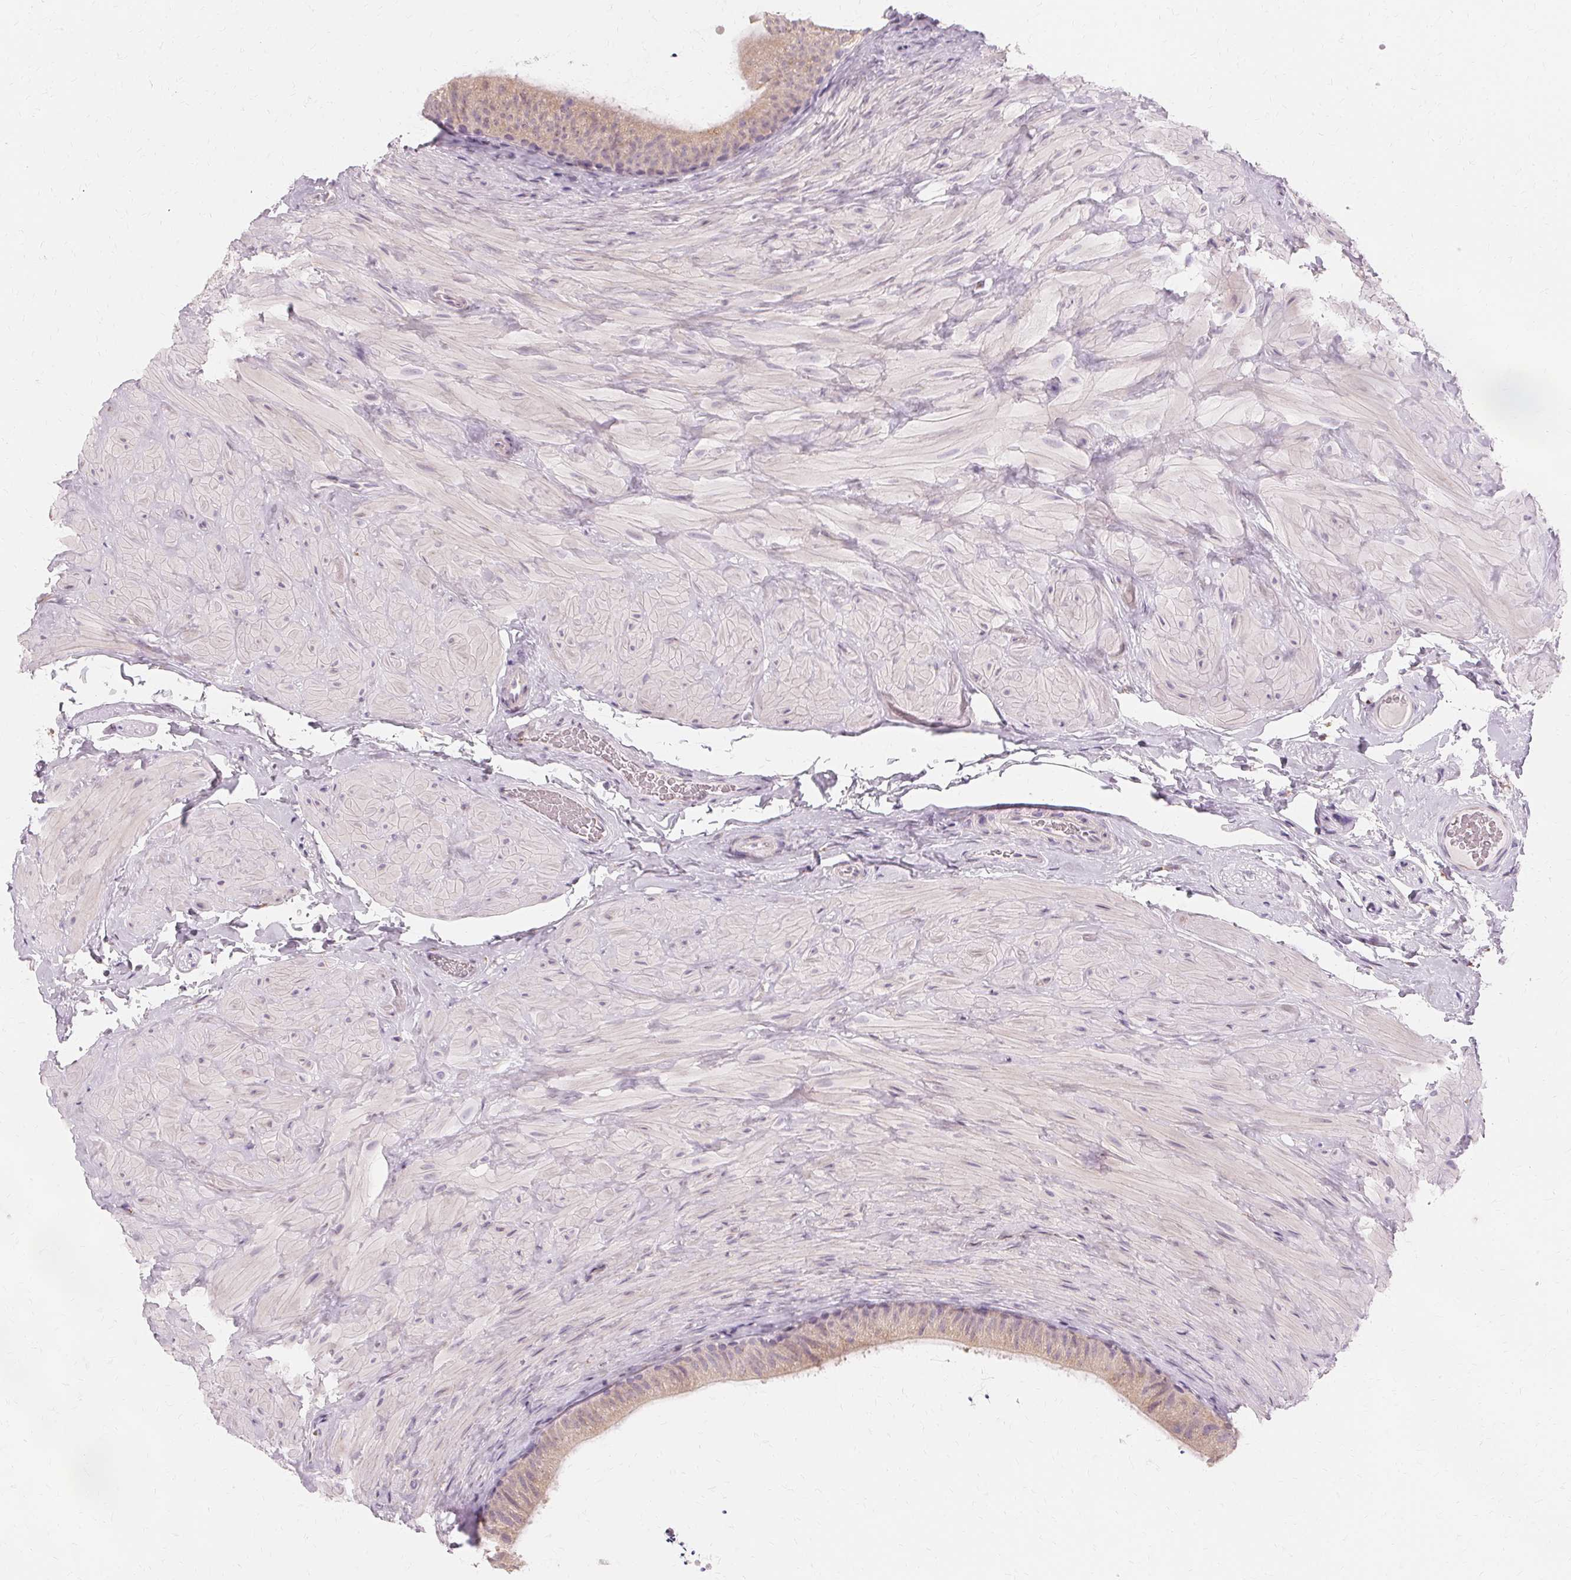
{"staining": {"intensity": "negative", "quantity": "none", "location": "none"}, "tissue": "epididymis", "cell_type": "Glandular cells", "image_type": "normal", "snomed": [{"axis": "morphology", "description": "Normal tissue, NOS"}, {"axis": "topography", "description": "Epididymis, spermatic cord, NOS"}, {"axis": "topography", "description": "Epididymis"}], "caption": "This is an IHC histopathology image of benign epididymis. There is no expression in glandular cells.", "gene": "FCRL3", "patient": {"sex": "male", "age": 31}}